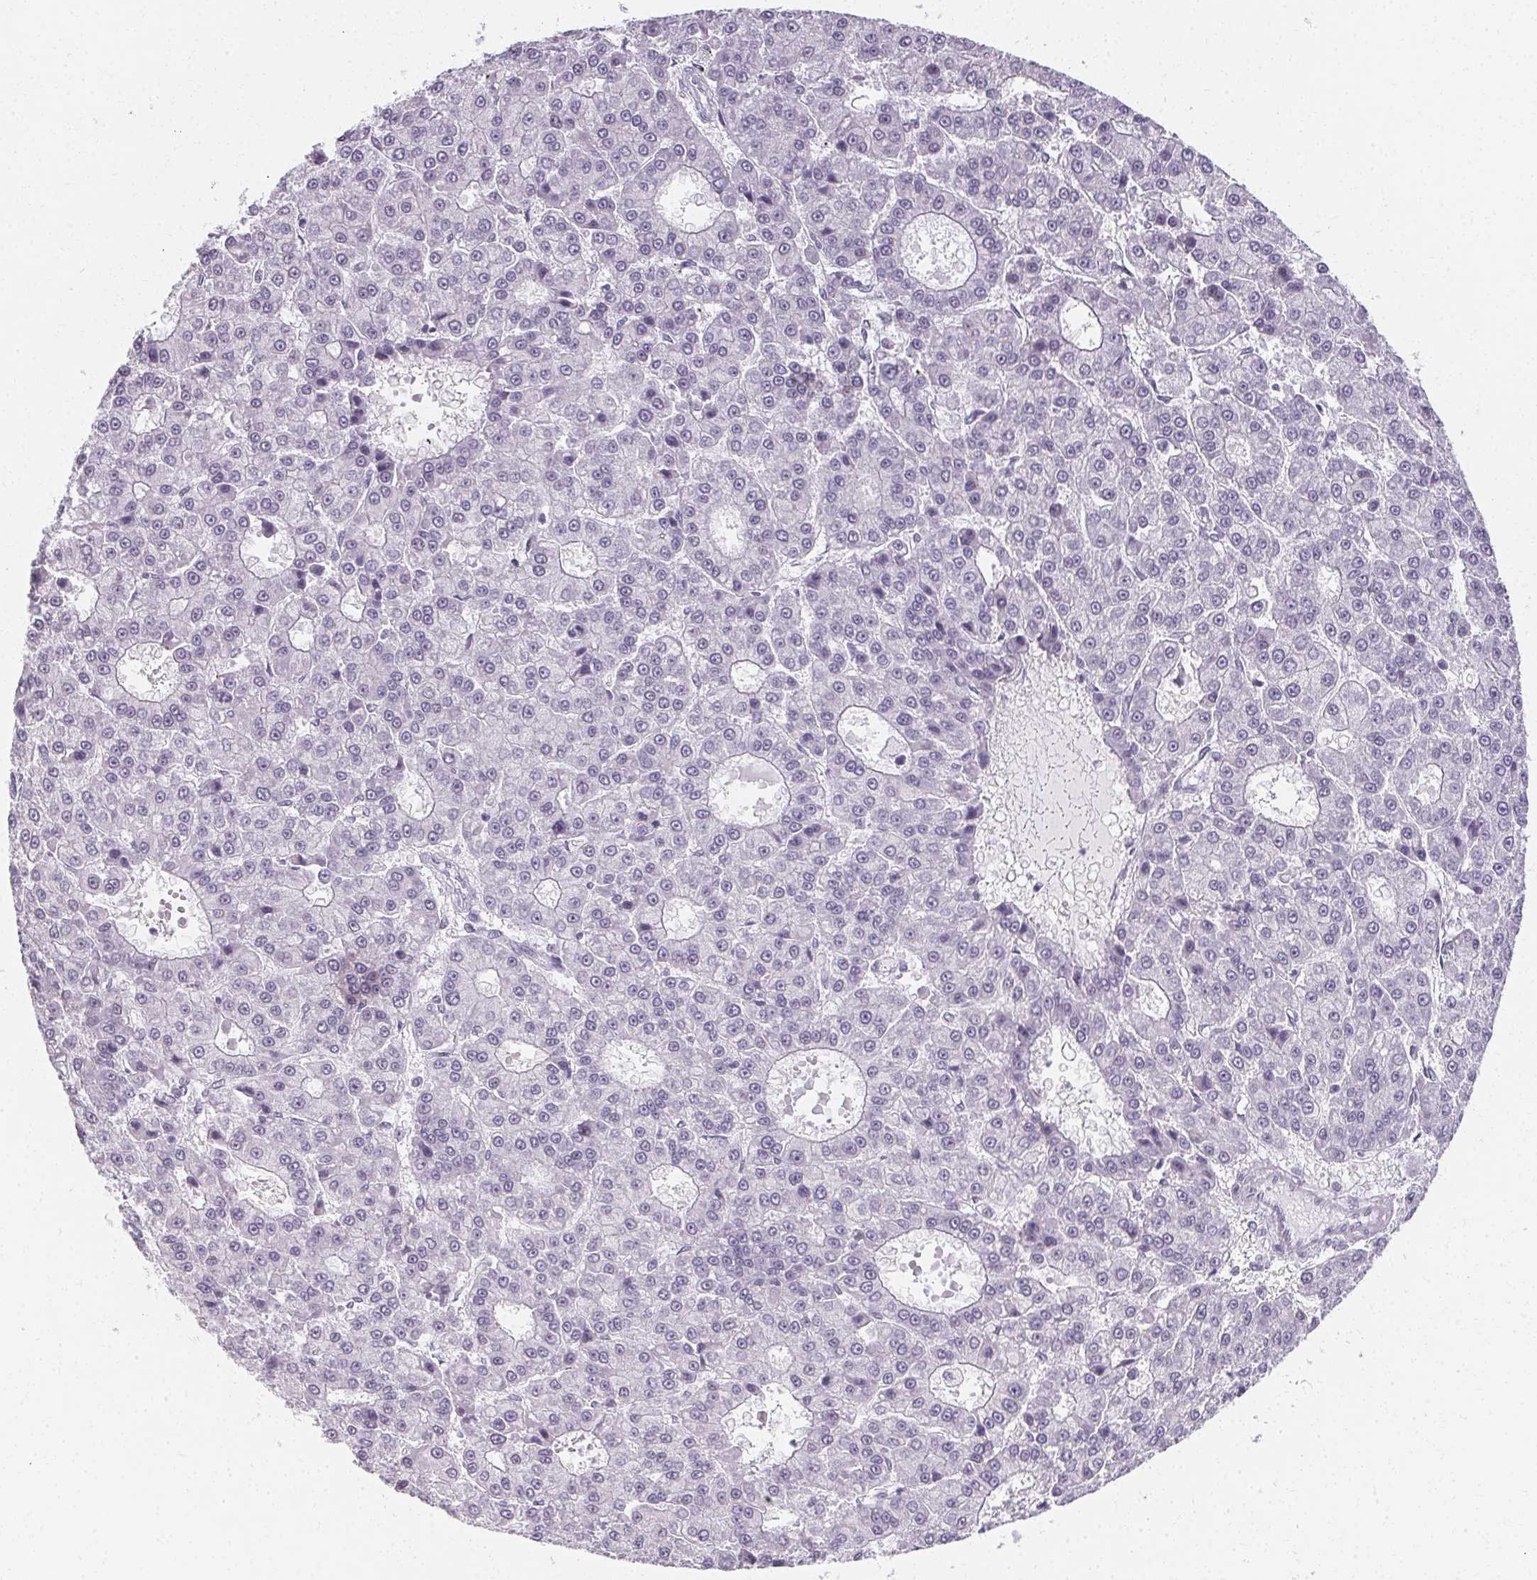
{"staining": {"intensity": "negative", "quantity": "none", "location": "none"}, "tissue": "liver cancer", "cell_type": "Tumor cells", "image_type": "cancer", "snomed": [{"axis": "morphology", "description": "Carcinoma, Hepatocellular, NOS"}, {"axis": "topography", "description": "Liver"}], "caption": "Human liver cancer (hepatocellular carcinoma) stained for a protein using IHC exhibits no staining in tumor cells.", "gene": "SYNPR", "patient": {"sex": "male", "age": 70}}